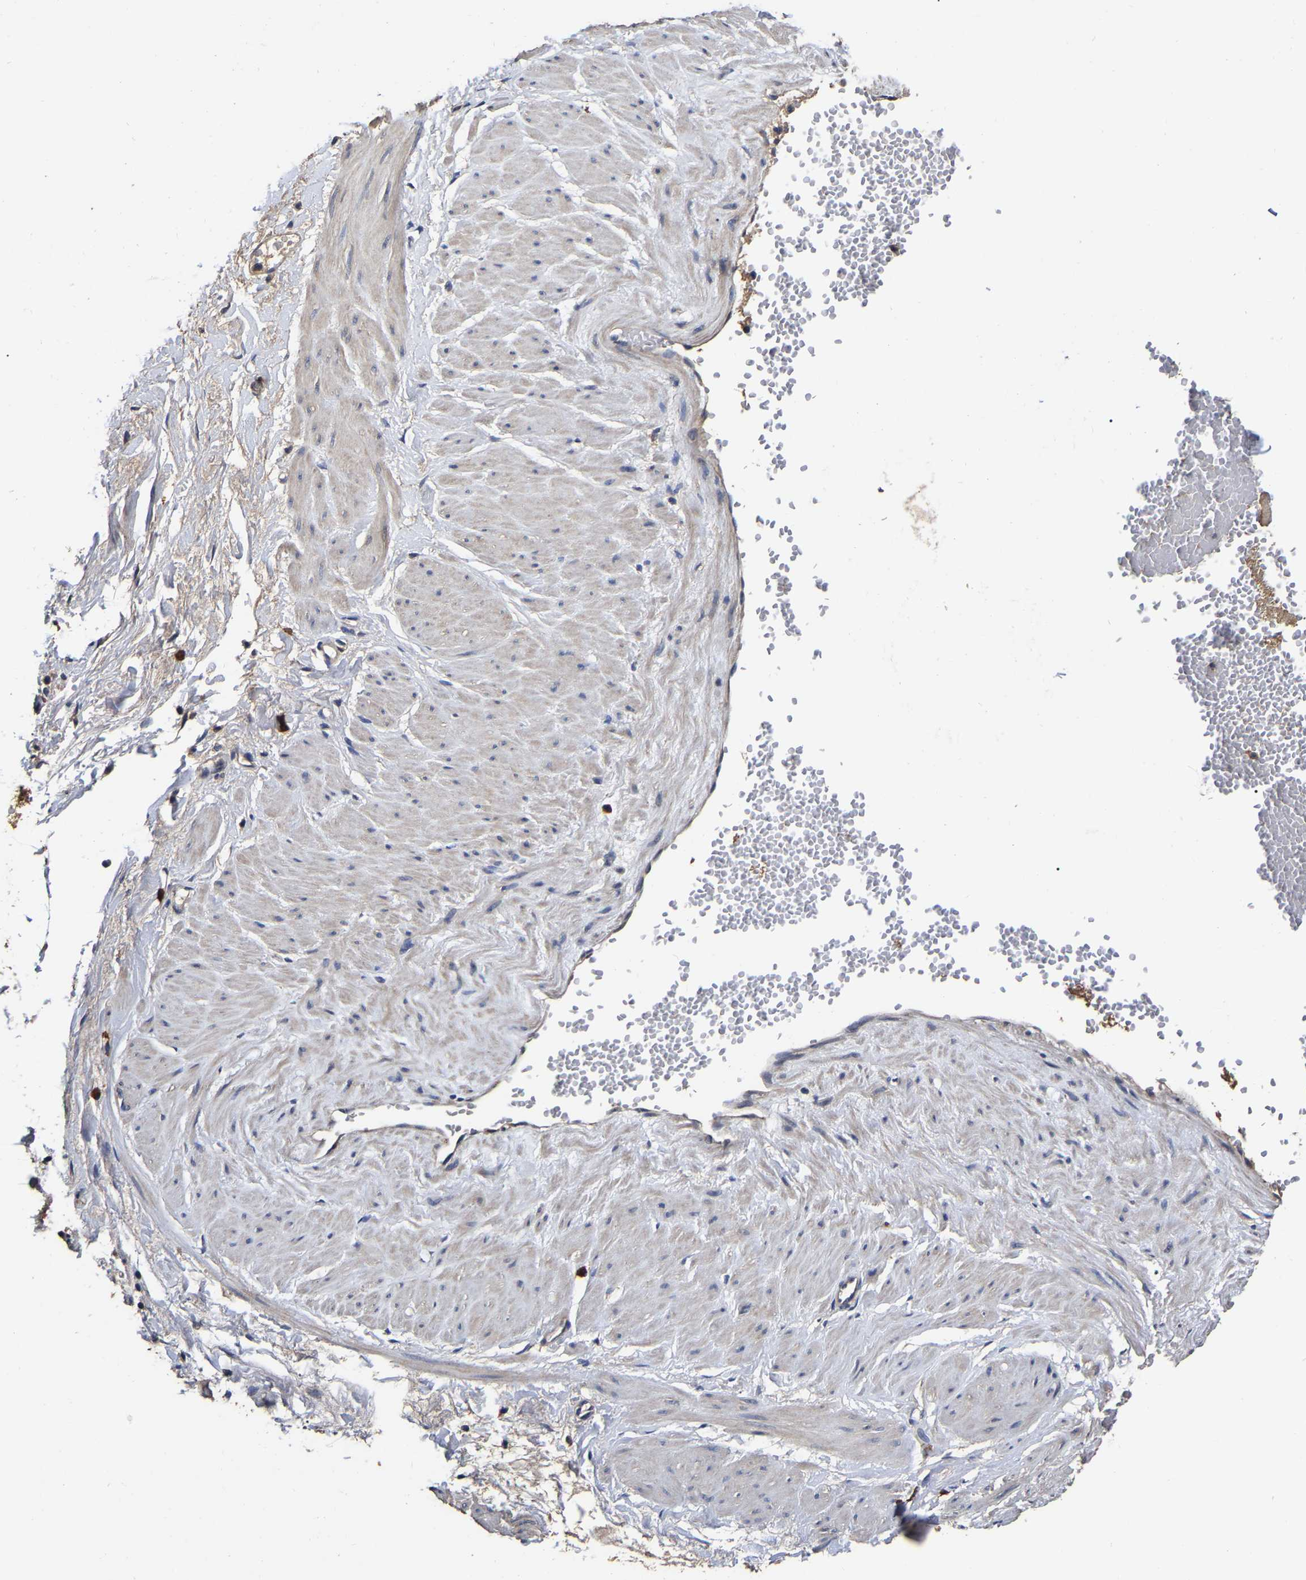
{"staining": {"intensity": "moderate", "quantity": ">75%", "location": "cytoplasmic/membranous"}, "tissue": "adipose tissue", "cell_type": "Adipocytes", "image_type": "normal", "snomed": [{"axis": "morphology", "description": "Normal tissue, NOS"}, {"axis": "topography", "description": "Soft tissue"}], "caption": "The immunohistochemical stain shows moderate cytoplasmic/membranous expression in adipocytes of normal adipose tissue.", "gene": "STK32C", "patient": {"sex": "male", "age": 72}}